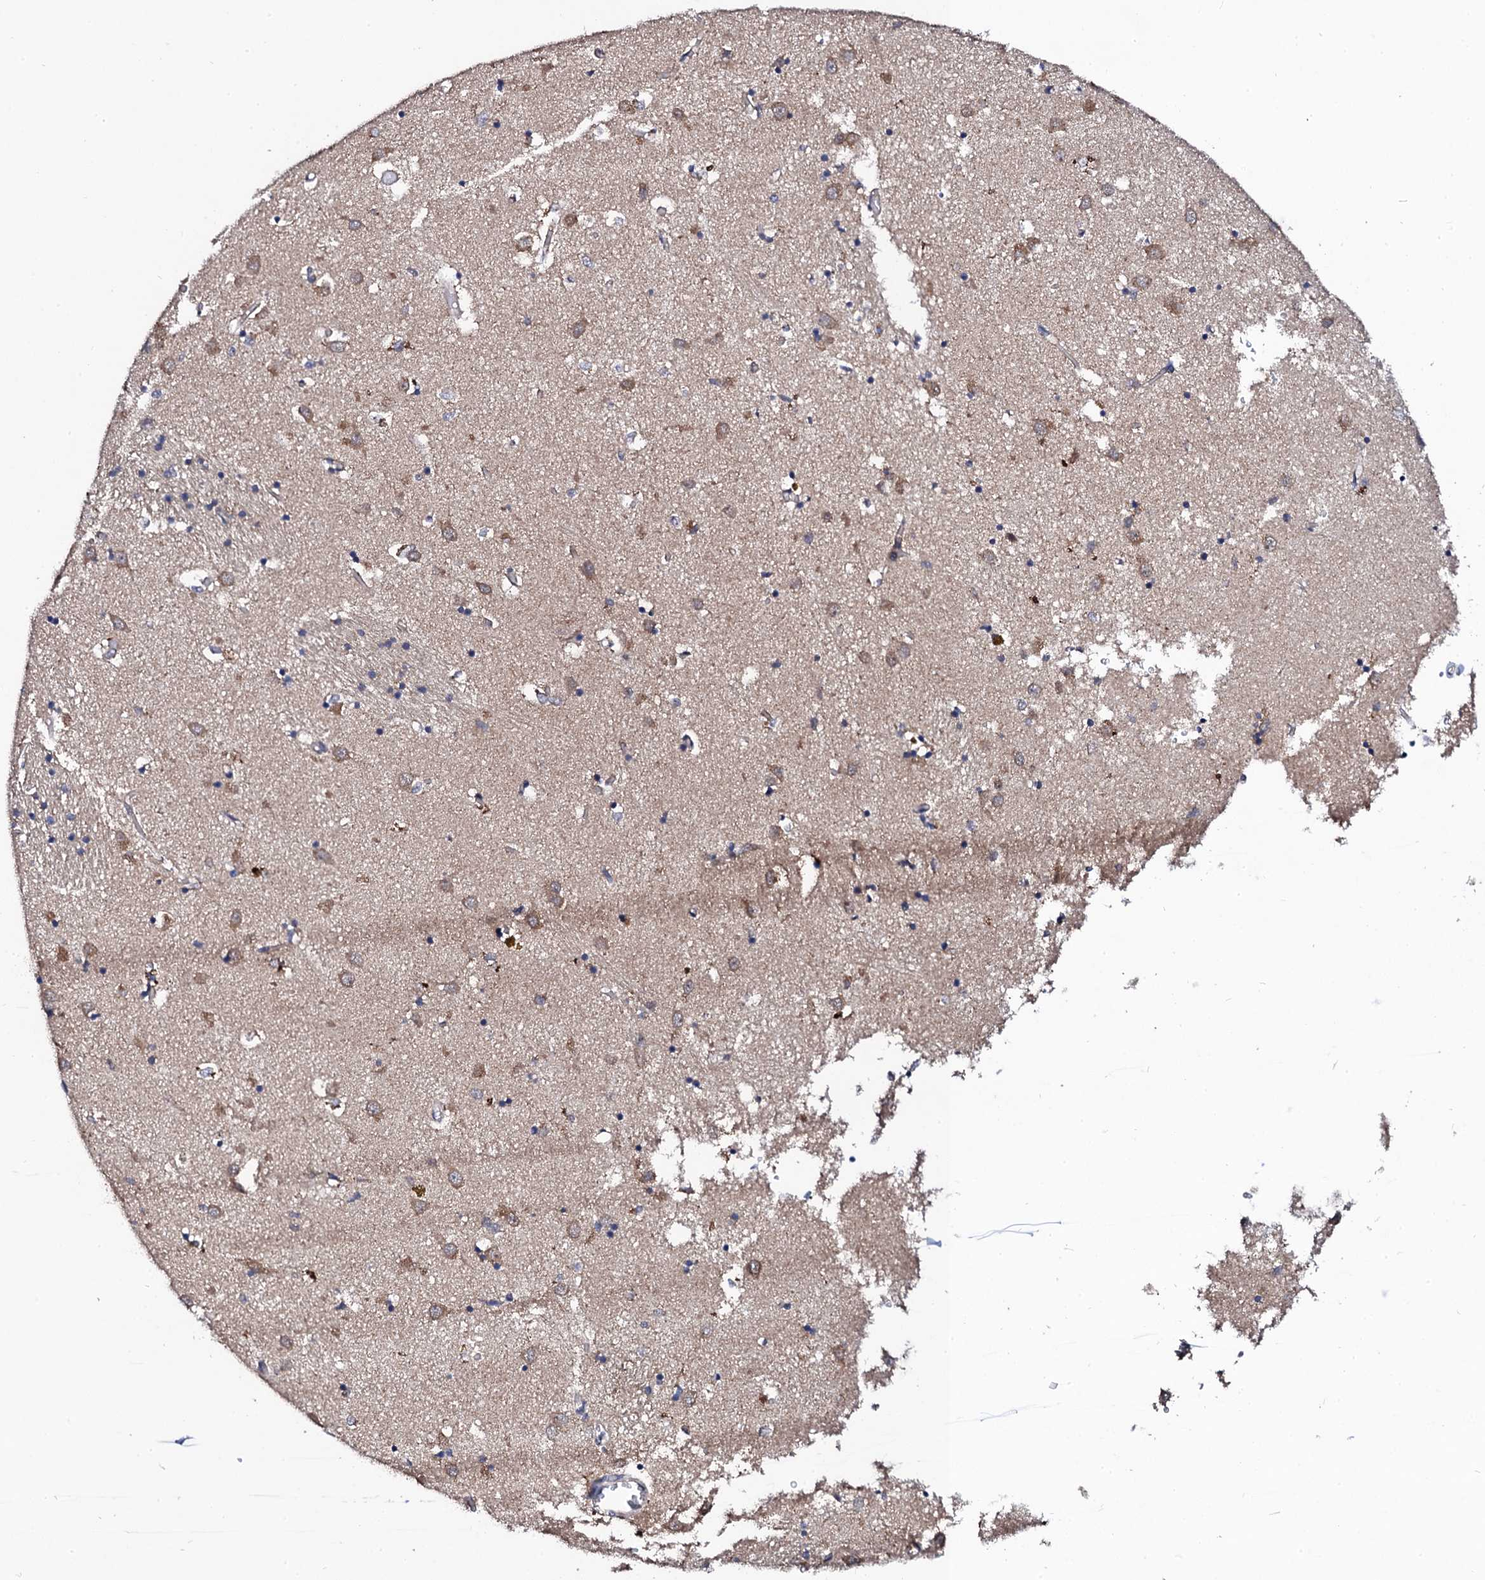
{"staining": {"intensity": "moderate", "quantity": "<25%", "location": "cytoplasmic/membranous"}, "tissue": "caudate", "cell_type": "Glial cells", "image_type": "normal", "snomed": [{"axis": "morphology", "description": "Normal tissue, NOS"}, {"axis": "topography", "description": "Lateral ventricle wall"}], "caption": "Immunohistochemistry (IHC) micrograph of unremarkable caudate: human caudate stained using immunohistochemistry reveals low levels of moderate protein expression localized specifically in the cytoplasmic/membranous of glial cells, appearing as a cytoplasmic/membranous brown color.", "gene": "IP6K1", "patient": {"sex": "male", "age": 70}}